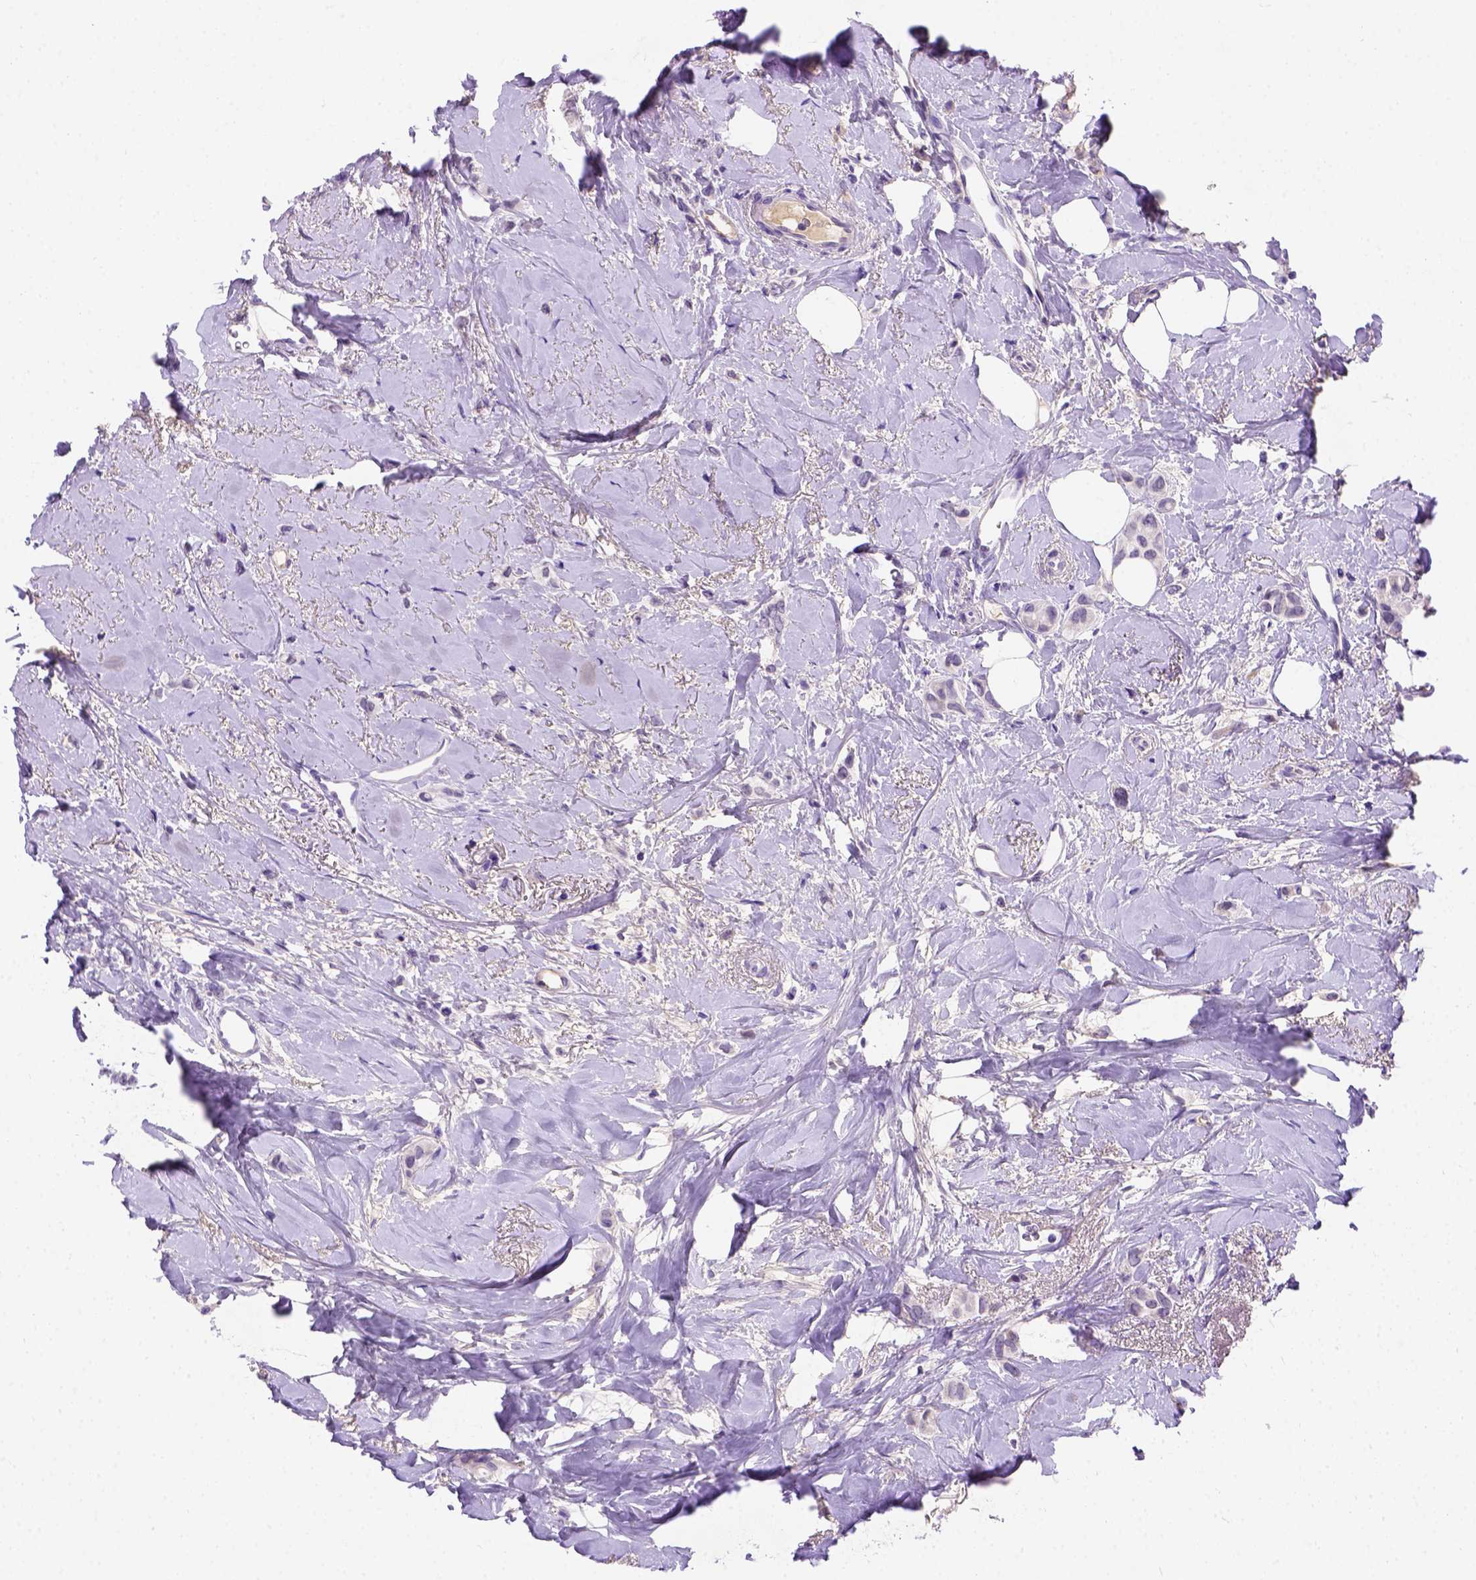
{"staining": {"intensity": "negative", "quantity": "none", "location": "none"}, "tissue": "breast cancer", "cell_type": "Tumor cells", "image_type": "cancer", "snomed": [{"axis": "morphology", "description": "Lobular carcinoma"}, {"axis": "topography", "description": "Breast"}], "caption": "IHC photomicrograph of neoplastic tissue: human breast cancer (lobular carcinoma) stained with DAB reveals no significant protein expression in tumor cells. The staining is performed using DAB brown chromogen with nuclei counter-stained in using hematoxylin.", "gene": "FAM81B", "patient": {"sex": "female", "age": 66}}